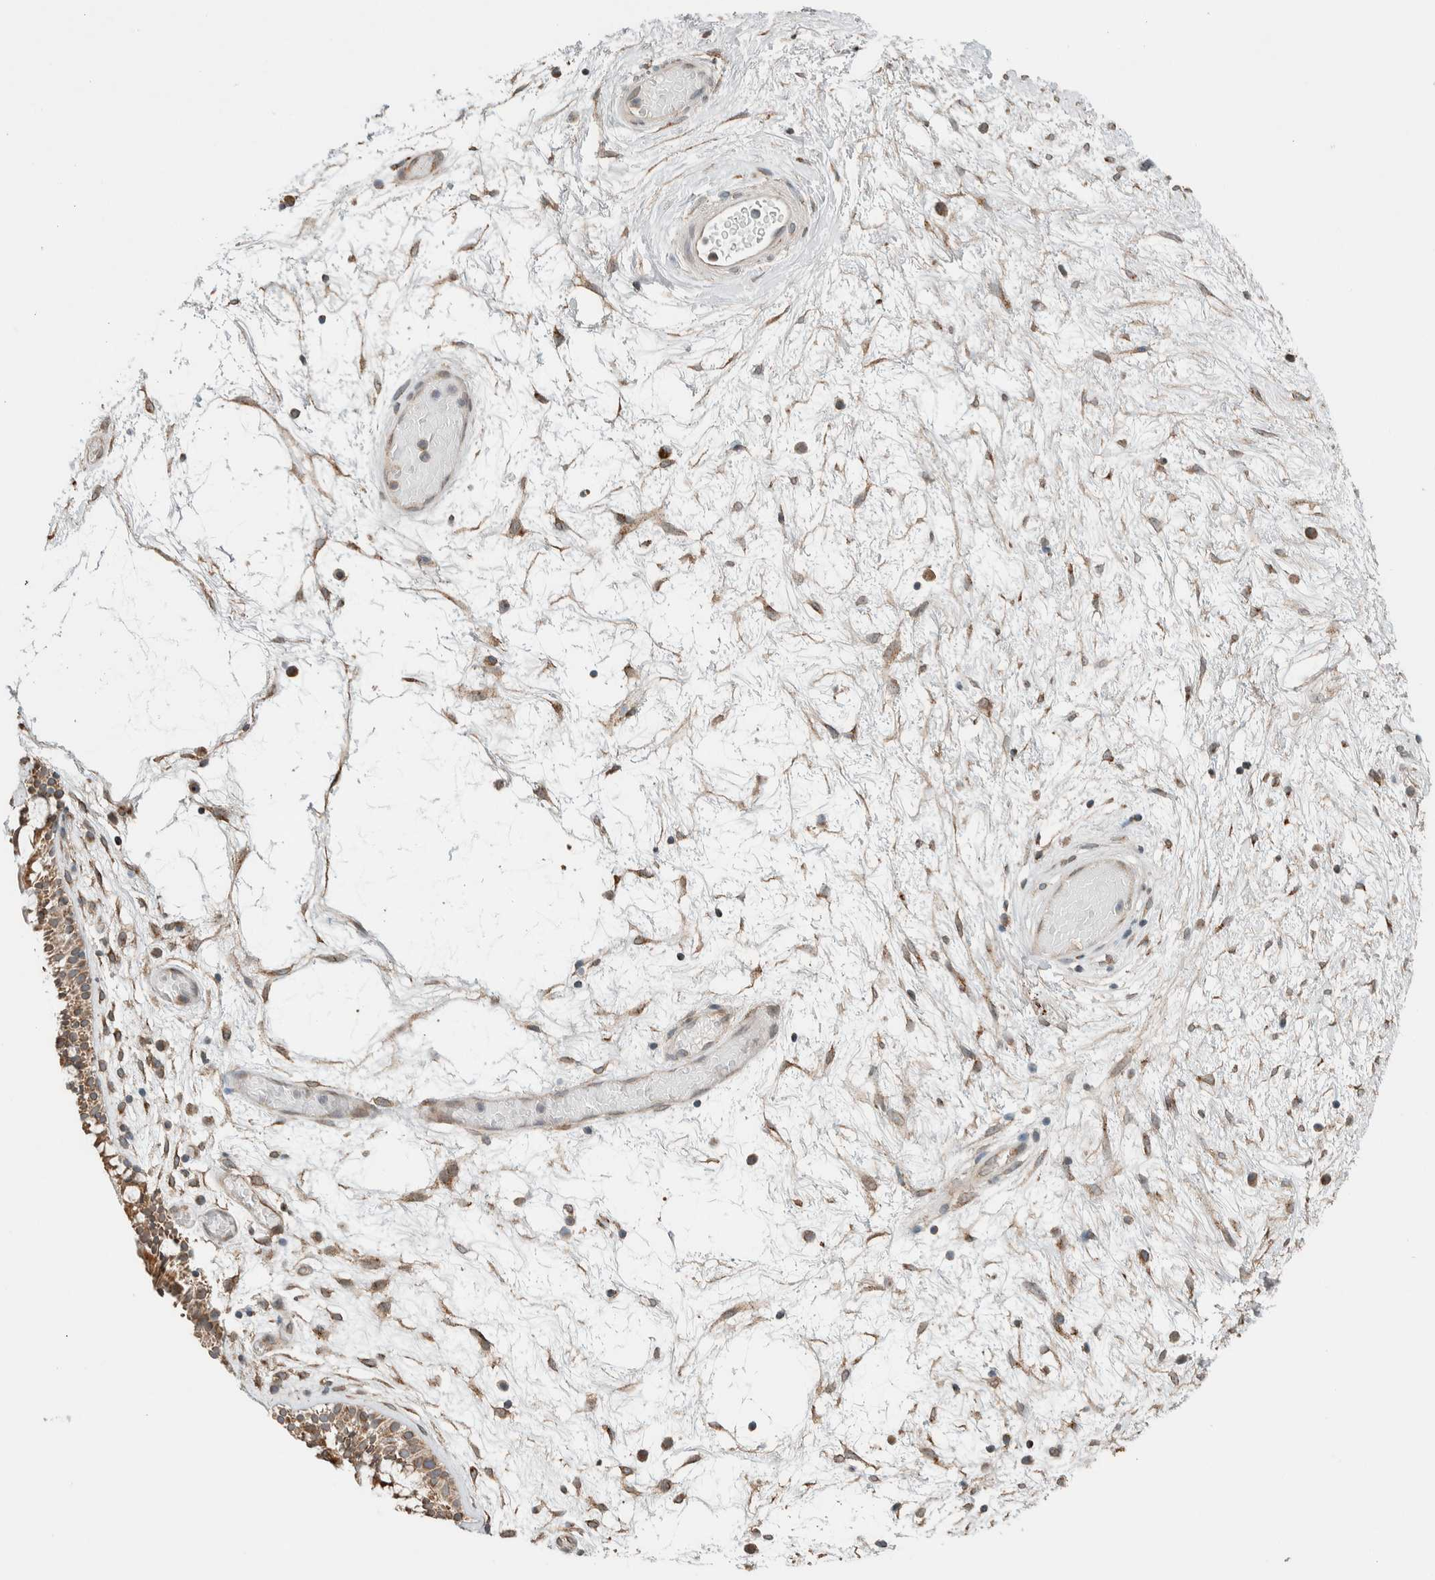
{"staining": {"intensity": "moderate", "quantity": ">75%", "location": "cytoplasmic/membranous"}, "tissue": "nasopharynx", "cell_type": "Respiratory epithelial cells", "image_type": "normal", "snomed": [{"axis": "morphology", "description": "Normal tissue, NOS"}, {"axis": "morphology", "description": "Inflammation, NOS"}, {"axis": "topography", "description": "Nasopharynx"}], "caption": "Nasopharynx stained with DAB immunohistochemistry reveals medium levels of moderate cytoplasmic/membranous expression in about >75% of respiratory epithelial cells.", "gene": "NBR1", "patient": {"sex": "male", "age": 48}}